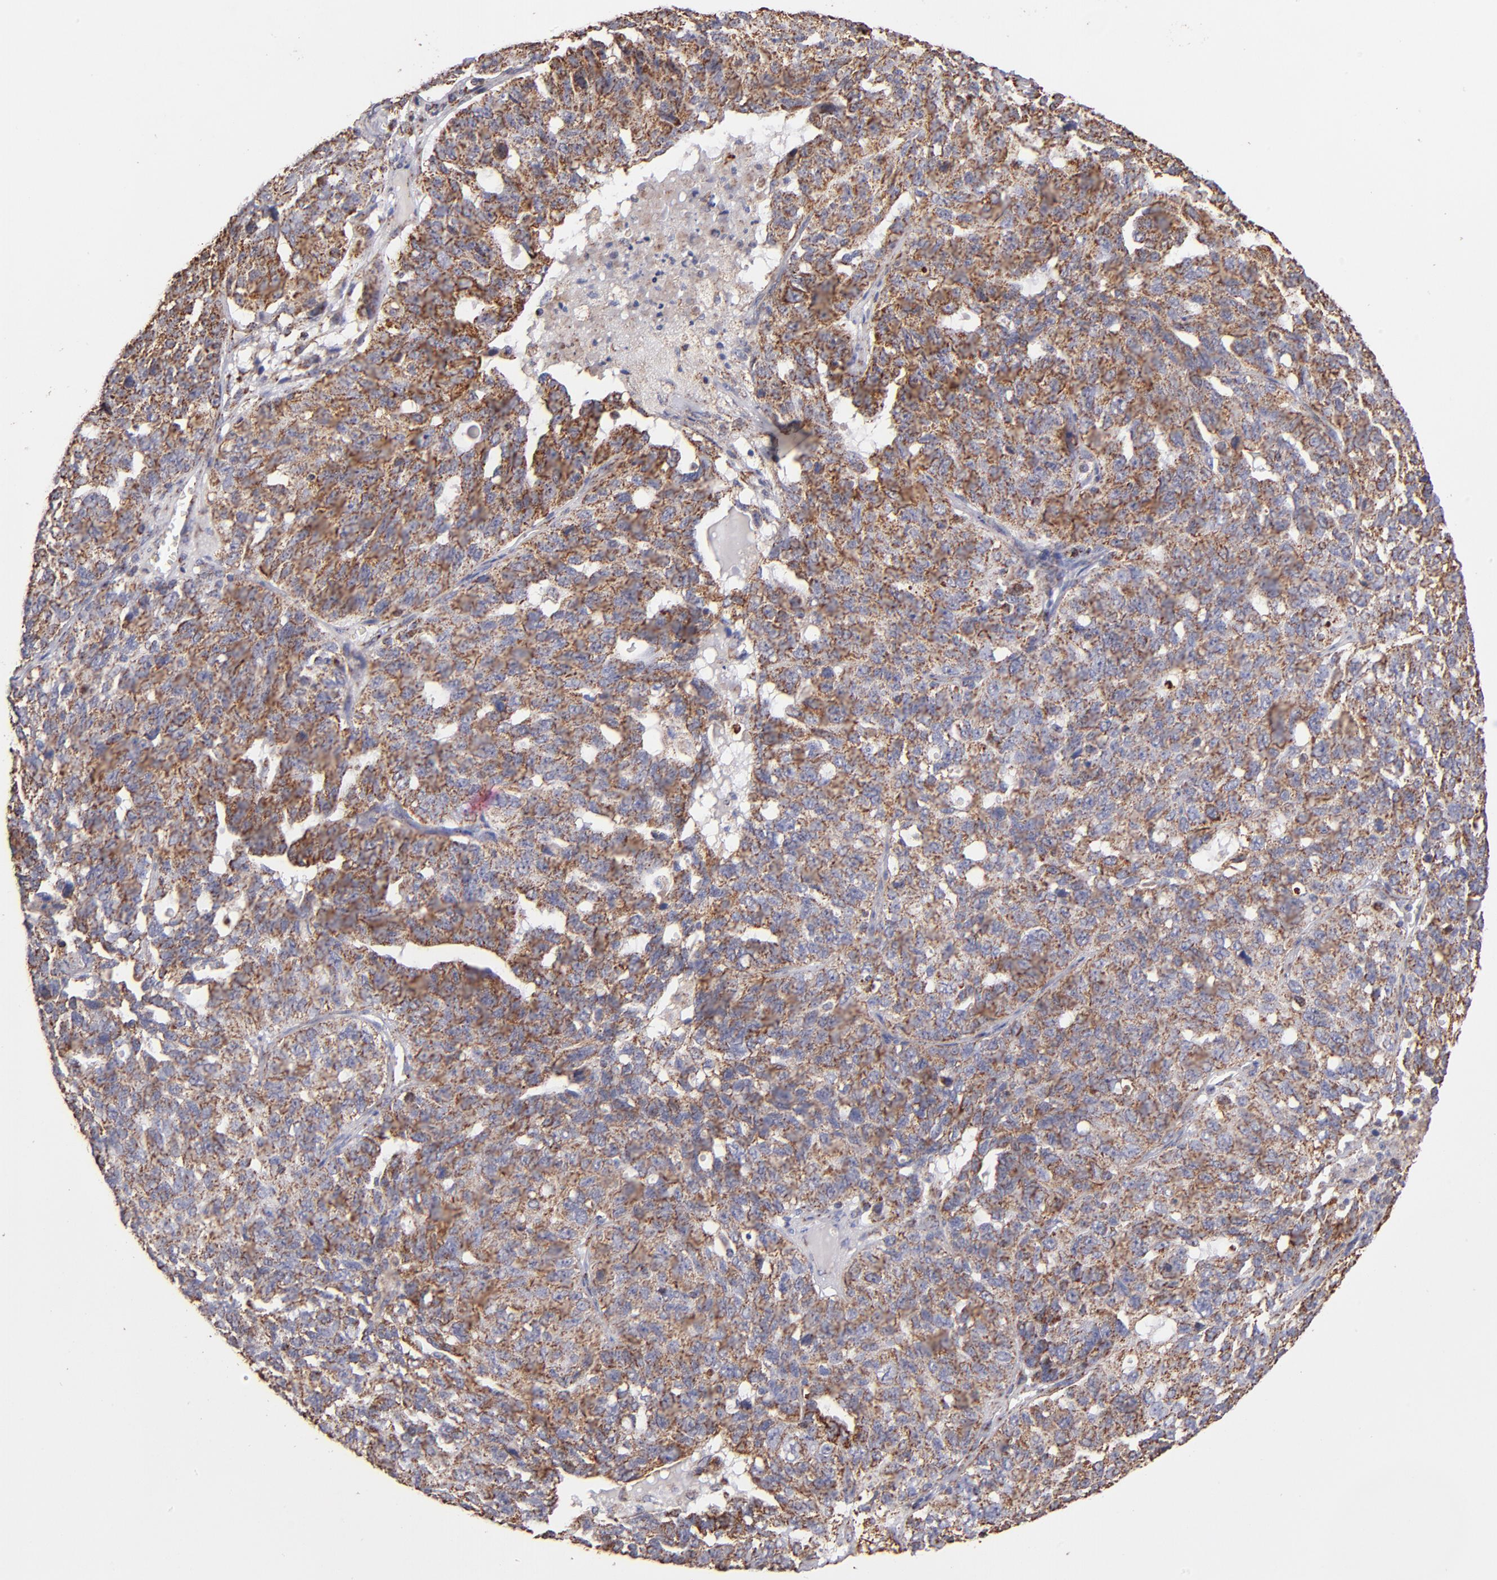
{"staining": {"intensity": "weak", "quantity": ">75%", "location": "cytoplasmic/membranous"}, "tissue": "ovarian cancer", "cell_type": "Tumor cells", "image_type": "cancer", "snomed": [{"axis": "morphology", "description": "Cystadenocarcinoma, serous, NOS"}, {"axis": "topography", "description": "Ovary"}], "caption": "DAB immunohistochemical staining of ovarian cancer (serous cystadenocarcinoma) reveals weak cytoplasmic/membranous protein positivity in about >75% of tumor cells.", "gene": "DLST", "patient": {"sex": "female", "age": 71}}